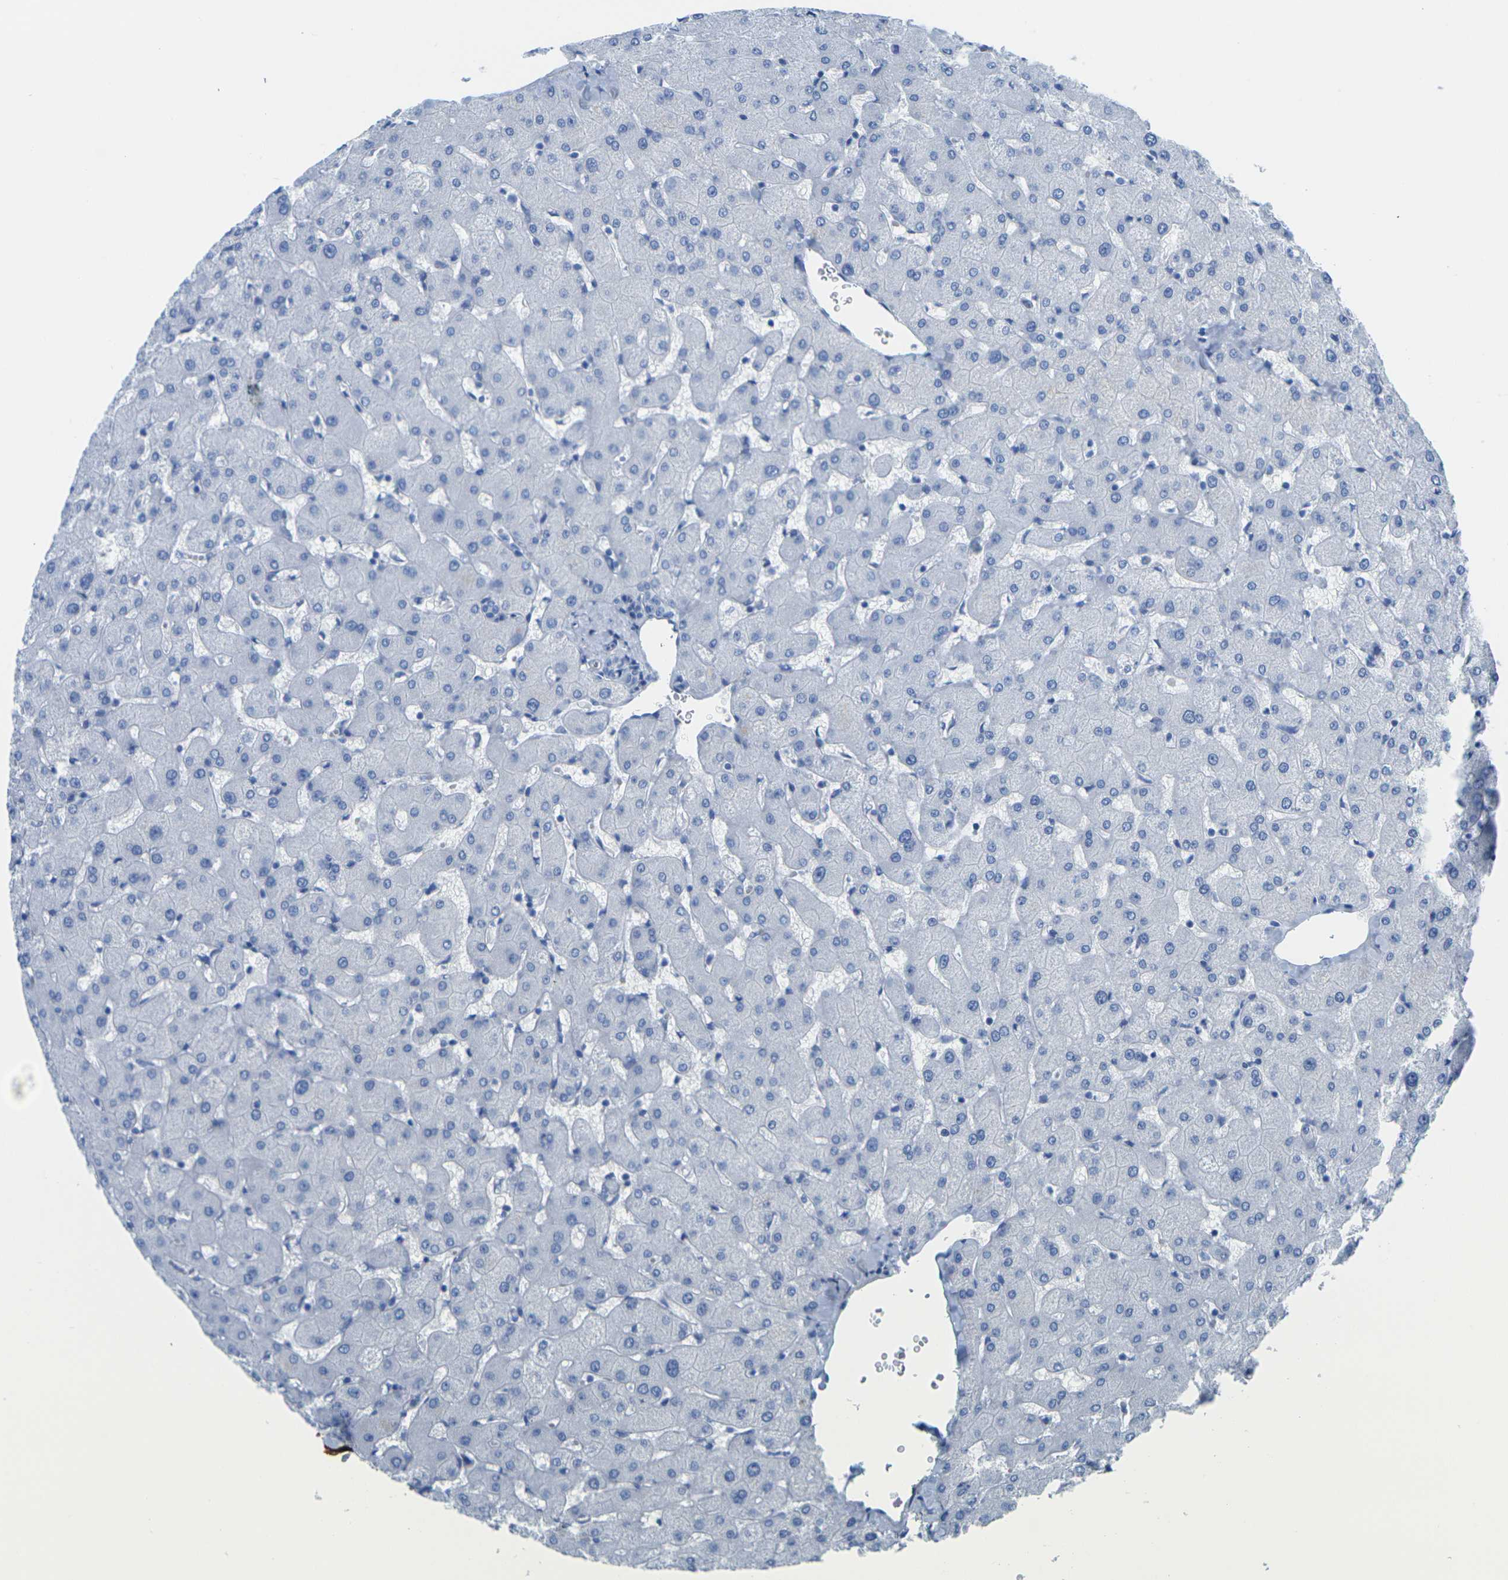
{"staining": {"intensity": "negative", "quantity": "none", "location": "none"}, "tissue": "liver", "cell_type": "Cholangiocytes", "image_type": "normal", "snomed": [{"axis": "morphology", "description": "Normal tissue, NOS"}, {"axis": "topography", "description": "Liver"}], "caption": "A micrograph of human liver is negative for staining in cholangiocytes. (Brightfield microscopy of DAB IHC at high magnification).", "gene": "CNN1", "patient": {"sex": "female", "age": 63}}